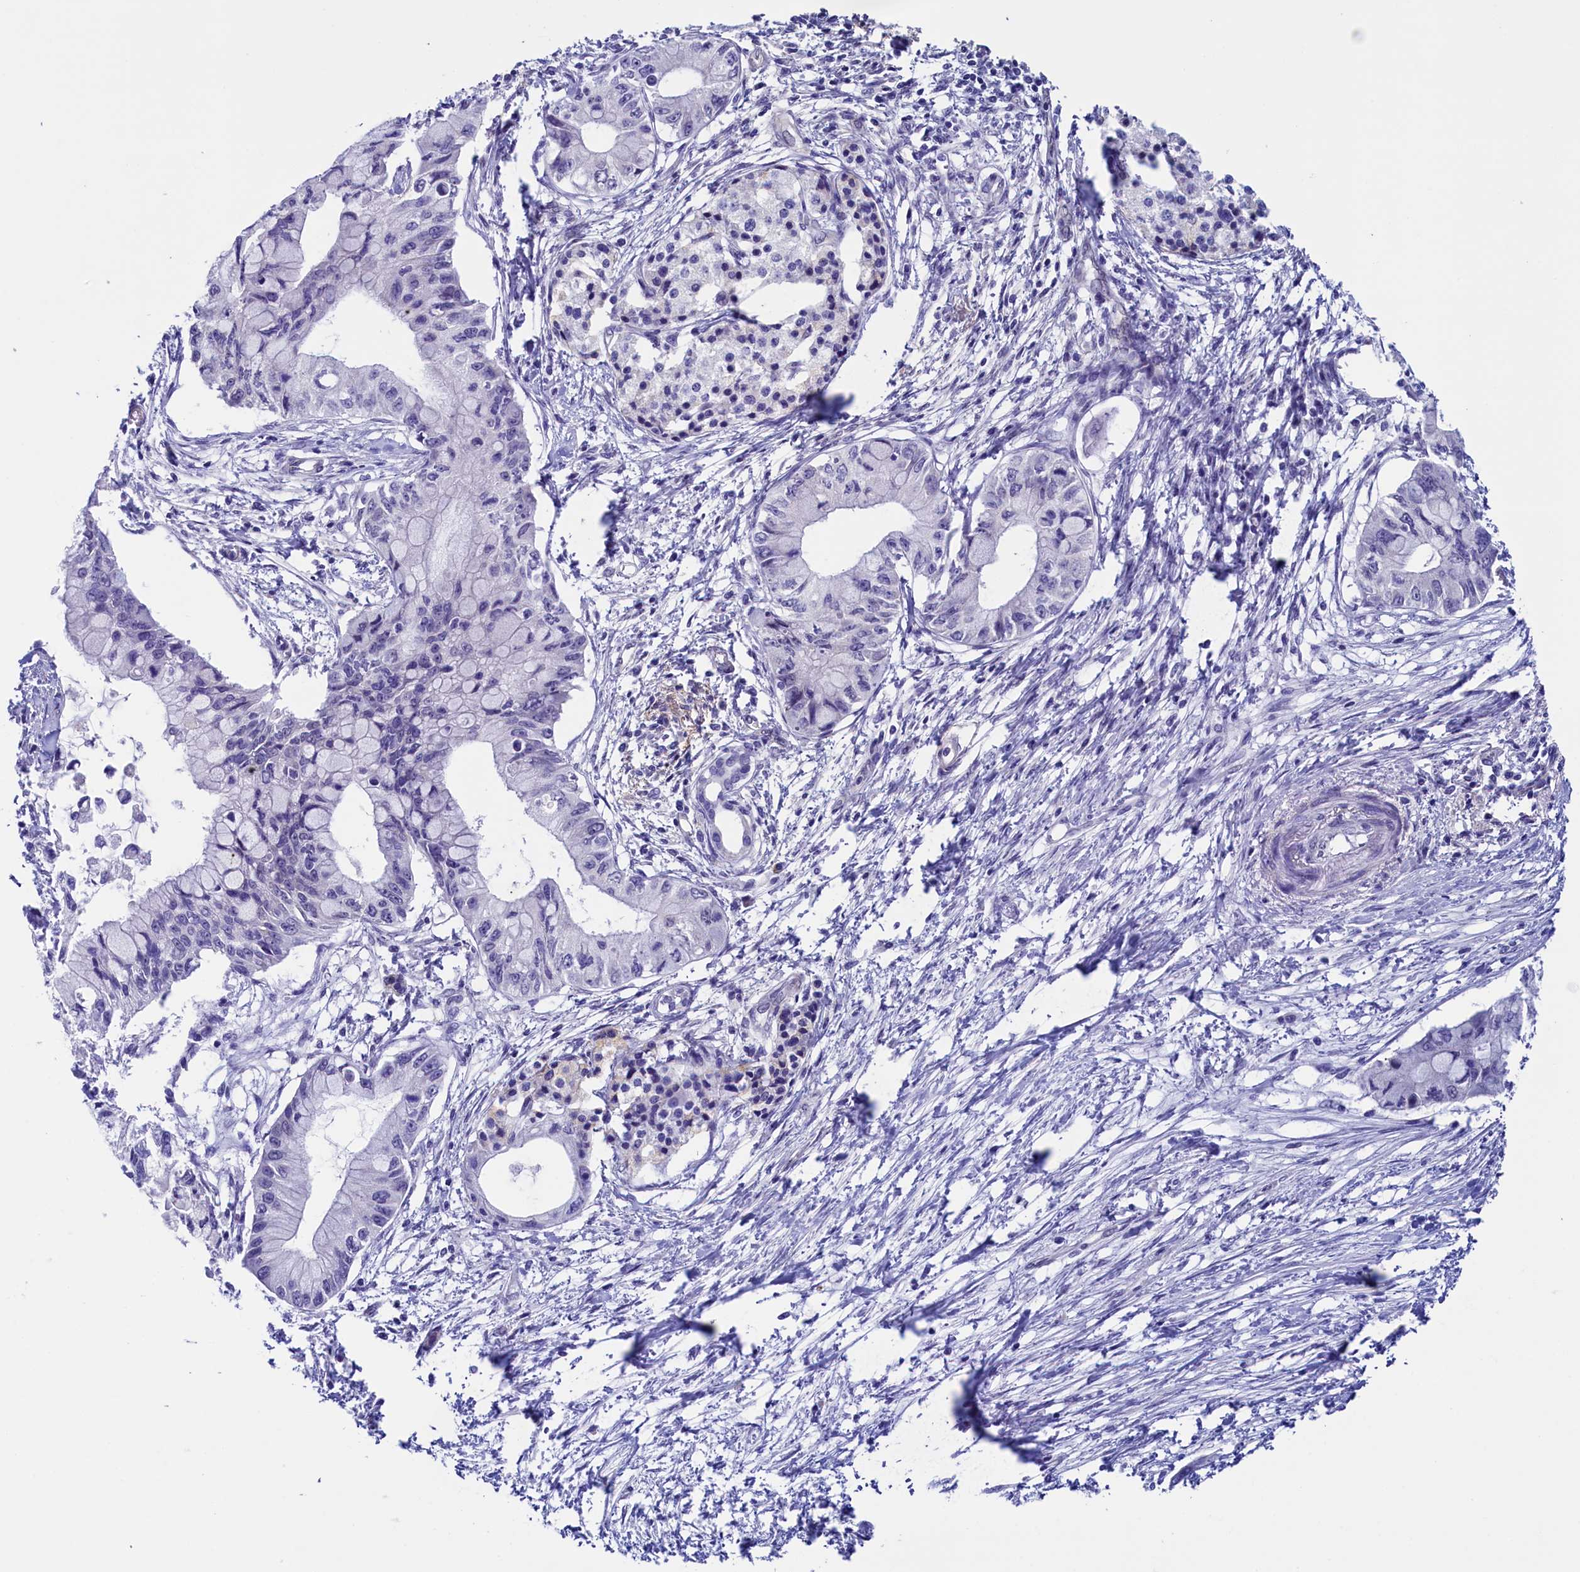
{"staining": {"intensity": "negative", "quantity": "none", "location": "none"}, "tissue": "pancreatic cancer", "cell_type": "Tumor cells", "image_type": "cancer", "snomed": [{"axis": "morphology", "description": "Adenocarcinoma, NOS"}, {"axis": "topography", "description": "Pancreas"}], "caption": "Pancreatic cancer (adenocarcinoma) was stained to show a protein in brown. There is no significant staining in tumor cells. Nuclei are stained in blue.", "gene": "FLYWCH2", "patient": {"sex": "male", "age": 48}}